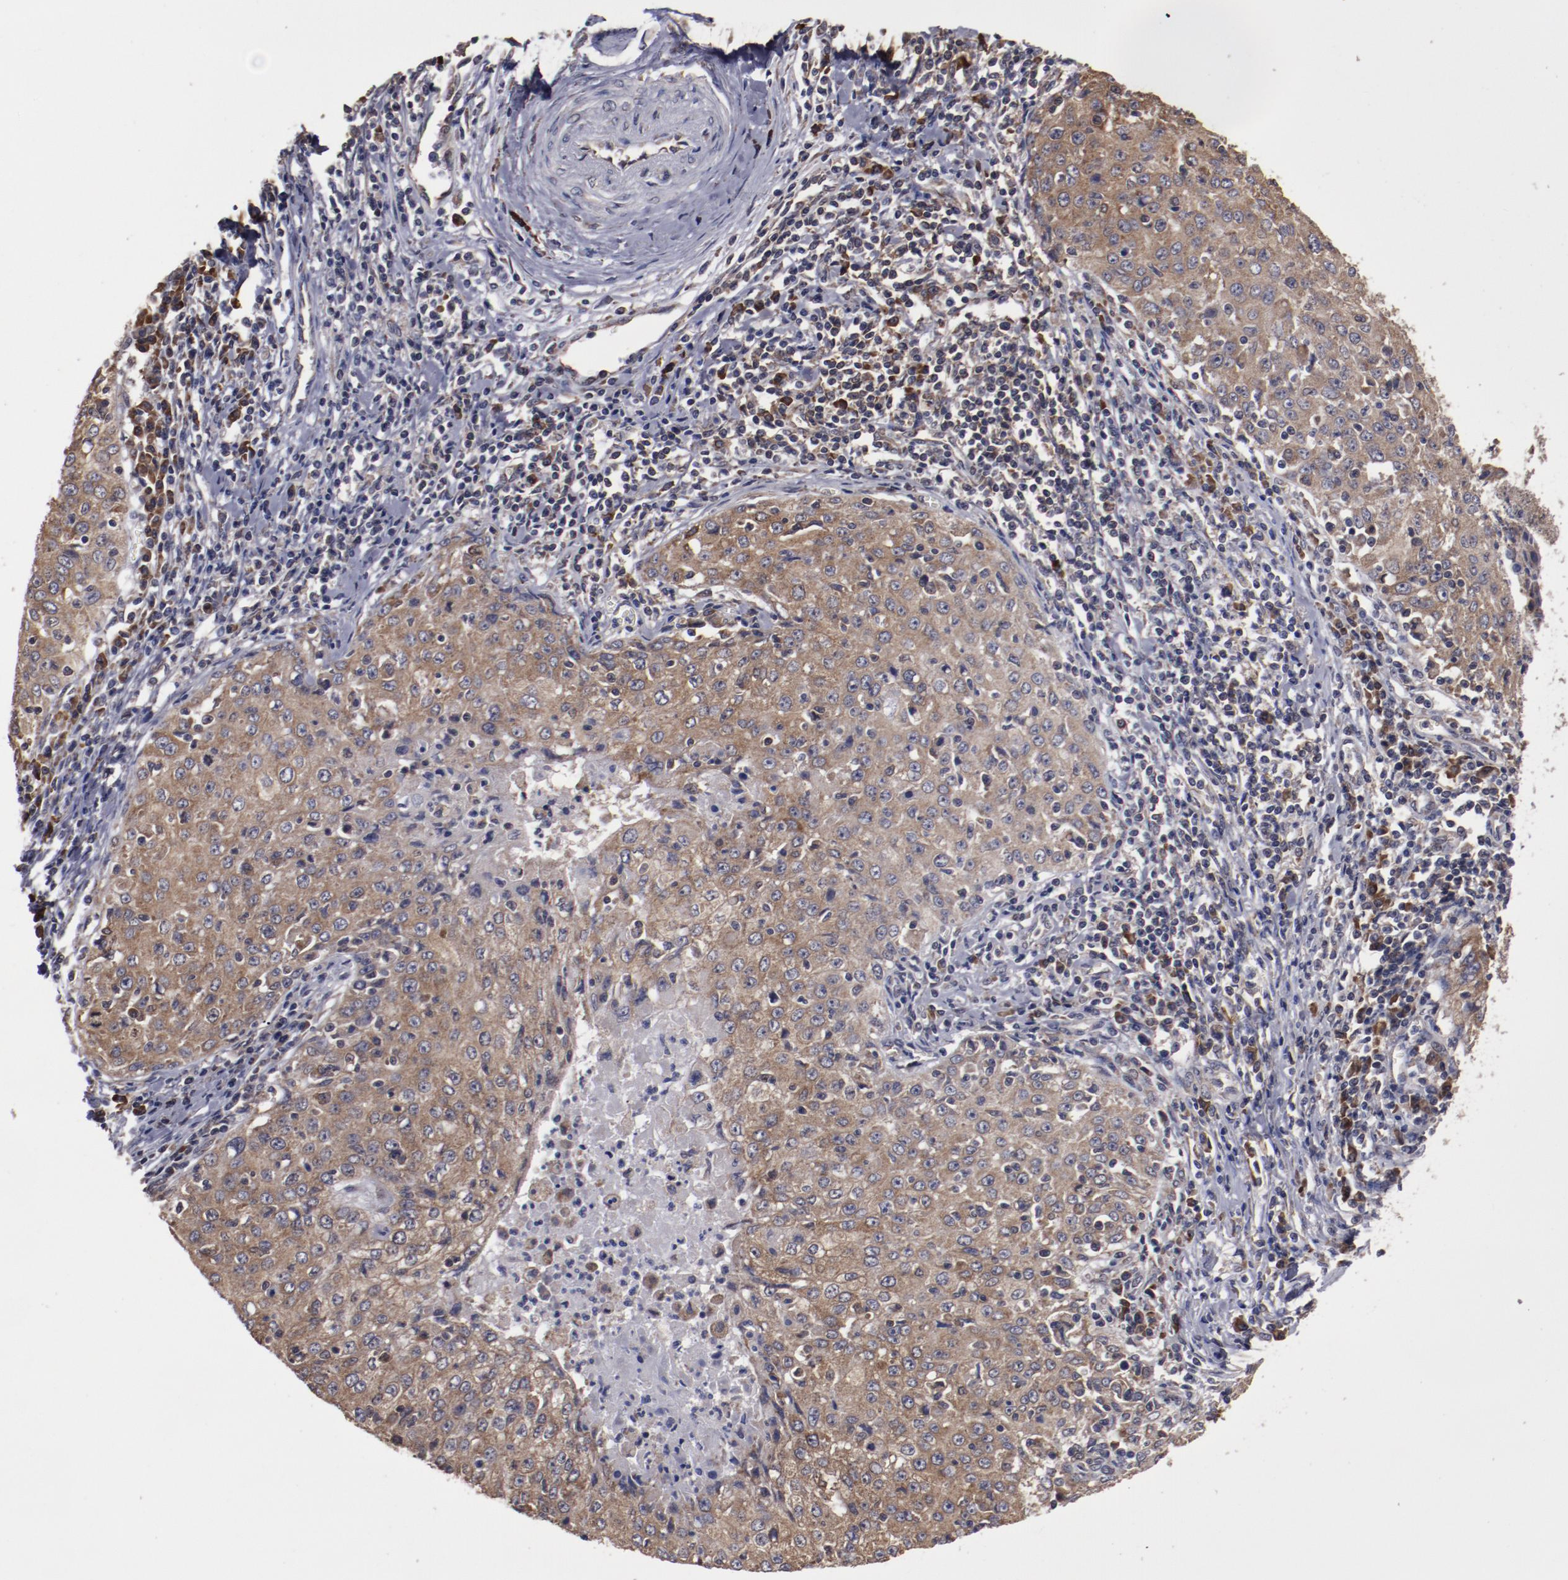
{"staining": {"intensity": "moderate", "quantity": ">75%", "location": "cytoplasmic/membranous"}, "tissue": "cervical cancer", "cell_type": "Tumor cells", "image_type": "cancer", "snomed": [{"axis": "morphology", "description": "Squamous cell carcinoma, NOS"}, {"axis": "topography", "description": "Cervix"}], "caption": "Cervical squamous cell carcinoma stained with DAB immunohistochemistry (IHC) reveals medium levels of moderate cytoplasmic/membranous expression in approximately >75% of tumor cells.", "gene": "RPS4Y1", "patient": {"sex": "female", "age": 27}}